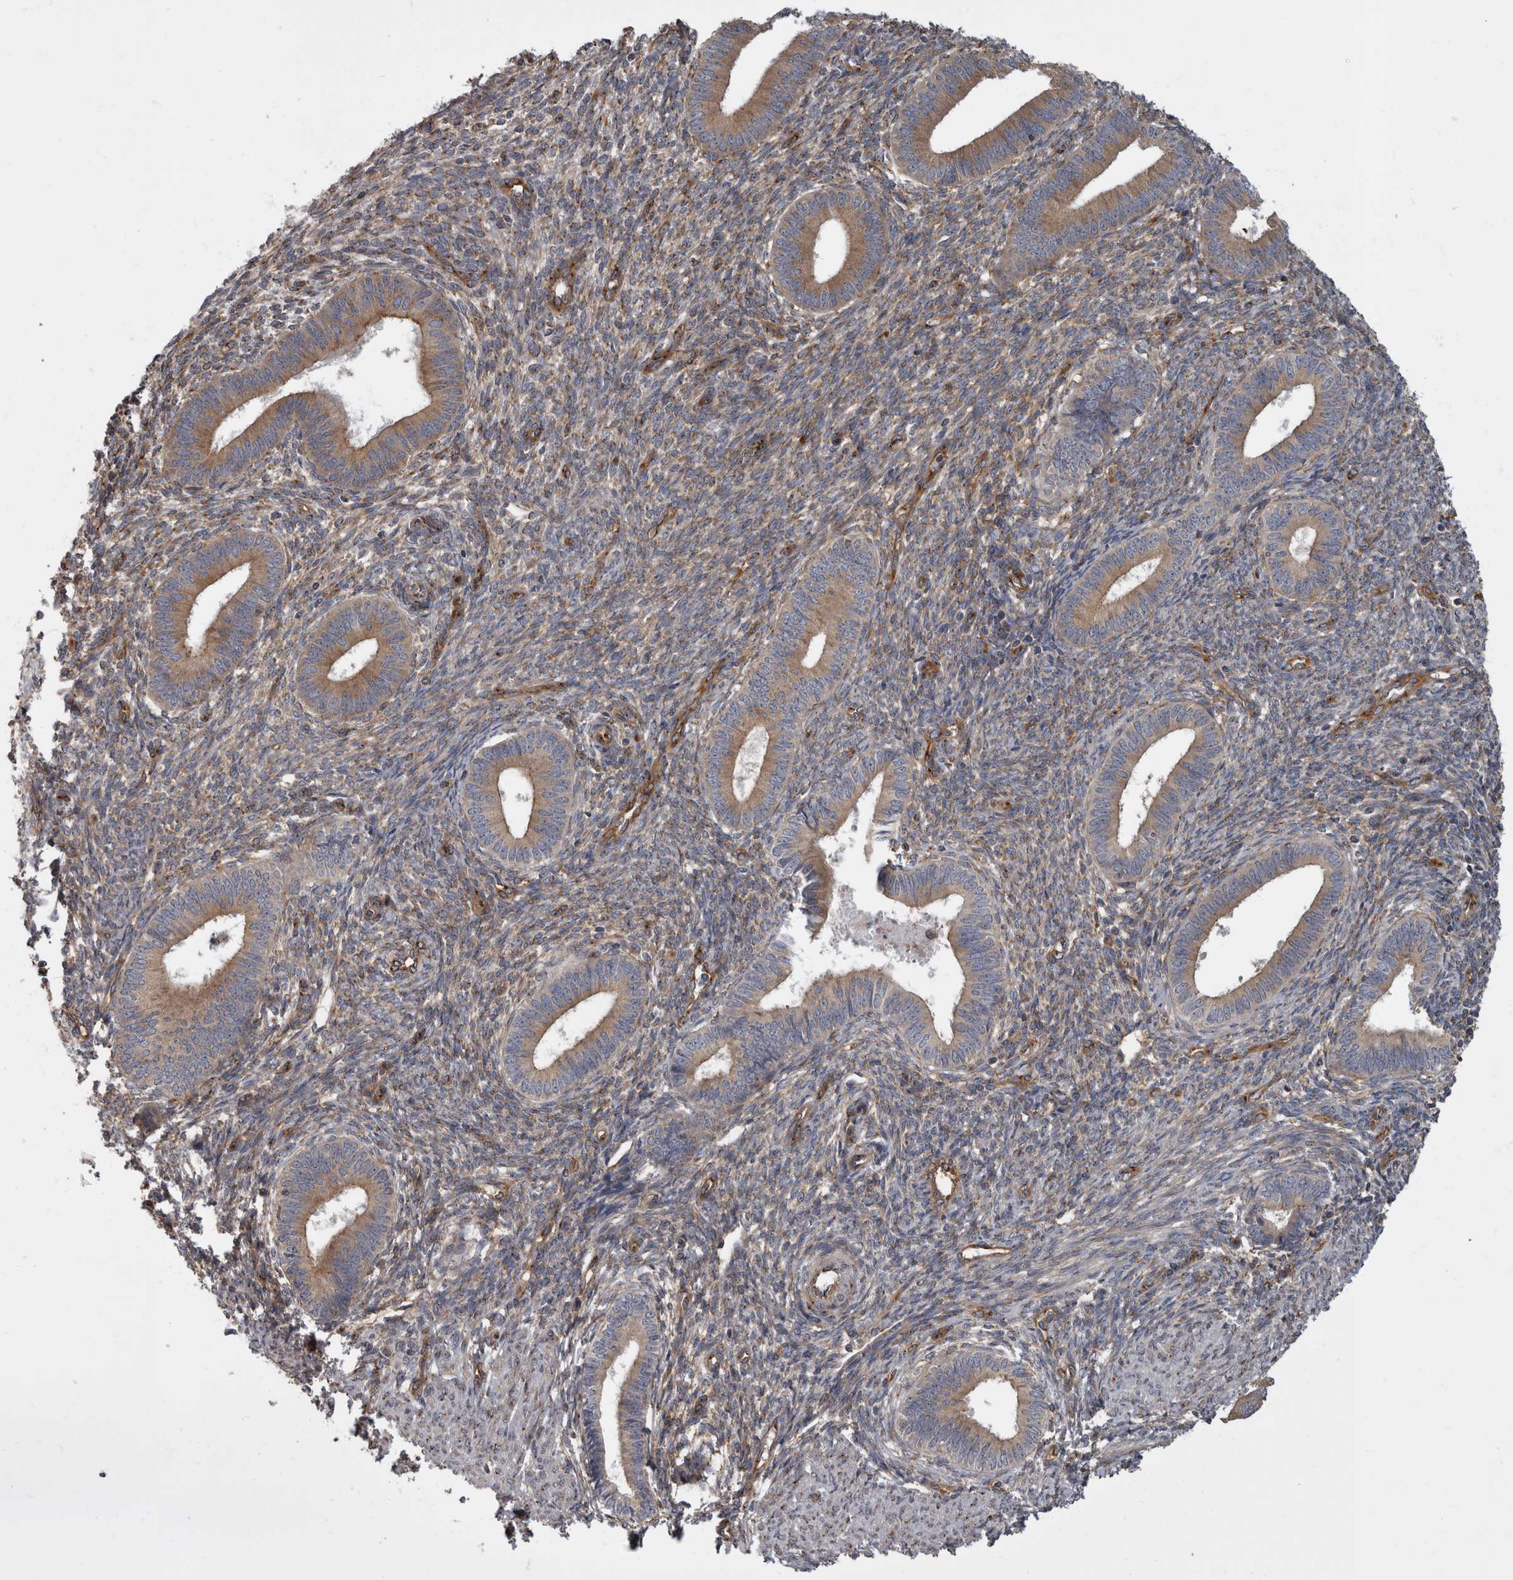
{"staining": {"intensity": "moderate", "quantity": "<25%", "location": "cytoplasmic/membranous"}, "tissue": "endometrium", "cell_type": "Cells in endometrial stroma", "image_type": "normal", "snomed": [{"axis": "morphology", "description": "Normal tissue, NOS"}, {"axis": "topography", "description": "Endometrium"}], "caption": "Immunohistochemistry photomicrograph of normal endometrium: endometrium stained using IHC exhibits low levels of moderate protein expression localized specifically in the cytoplasmic/membranous of cells in endometrial stroma, appearing as a cytoplasmic/membranous brown color.", "gene": "HOOK3", "patient": {"sex": "female", "age": 46}}